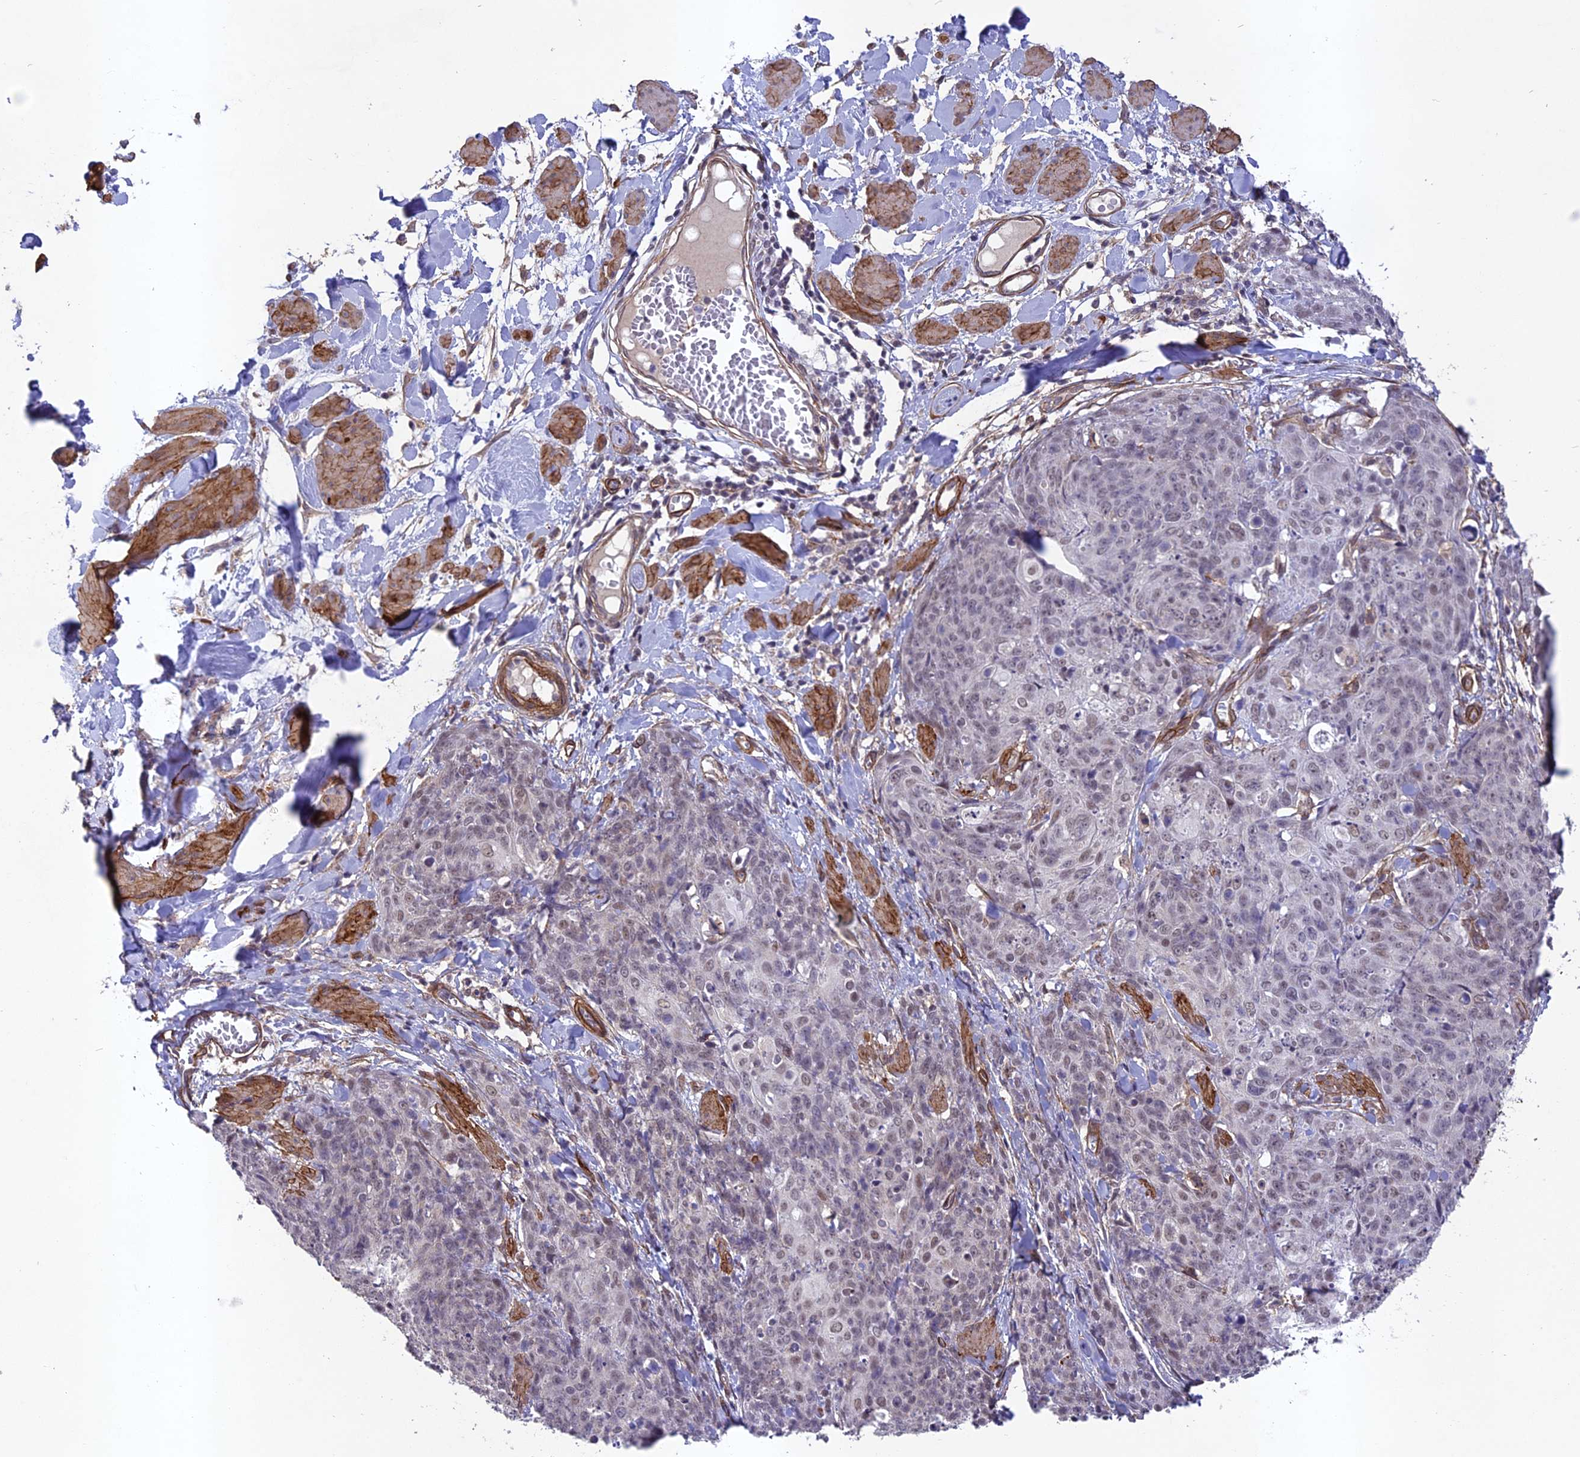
{"staining": {"intensity": "weak", "quantity": "<25%", "location": "nuclear"}, "tissue": "skin cancer", "cell_type": "Tumor cells", "image_type": "cancer", "snomed": [{"axis": "morphology", "description": "Squamous cell carcinoma, NOS"}, {"axis": "topography", "description": "Skin"}, {"axis": "topography", "description": "Vulva"}], "caption": "DAB (3,3'-diaminobenzidine) immunohistochemical staining of skin cancer (squamous cell carcinoma) shows no significant staining in tumor cells.", "gene": "TNS1", "patient": {"sex": "female", "age": 85}}